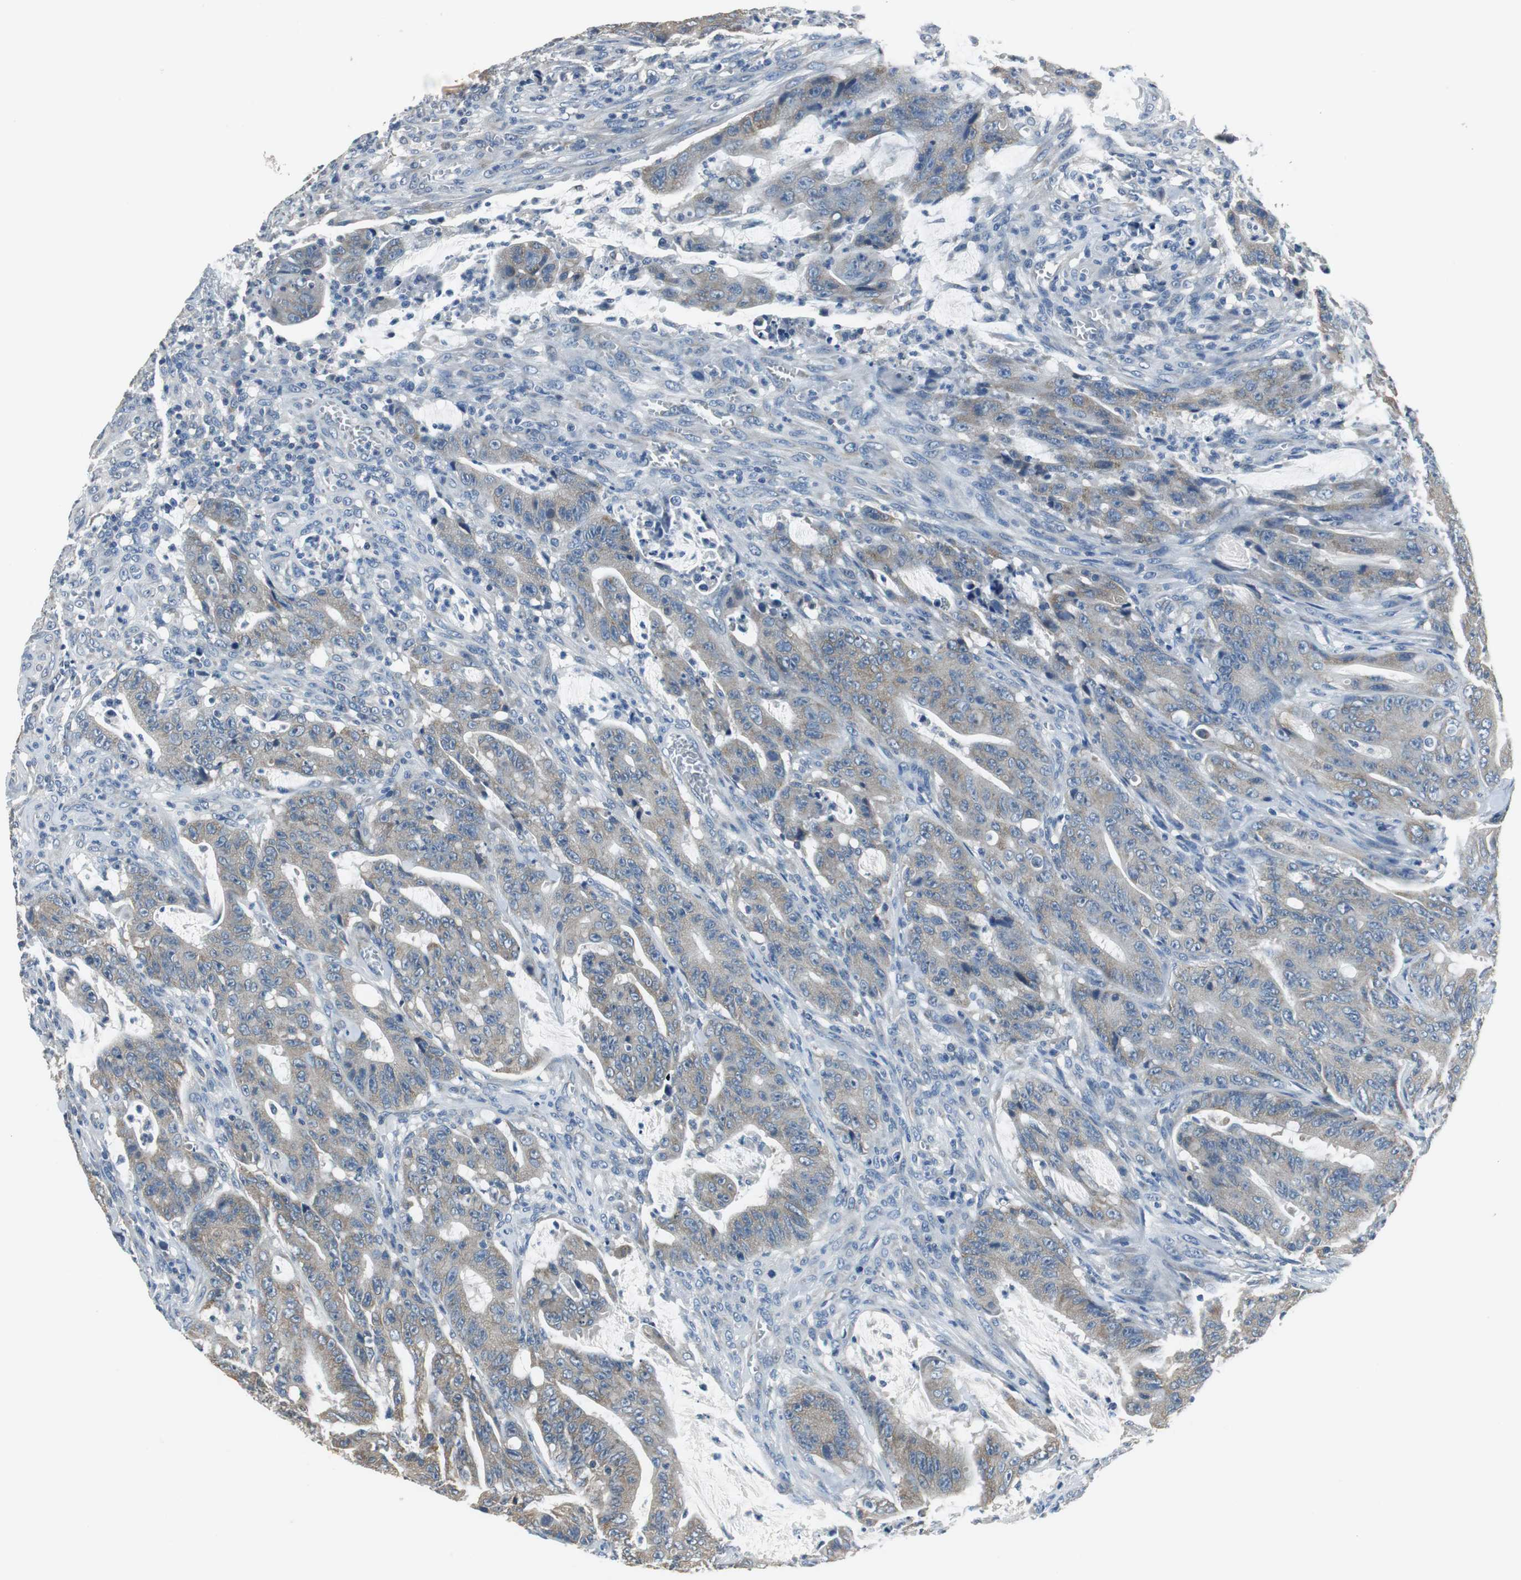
{"staining": {"intensity": "weak", "quantity": ">75%", "location": "cytoplasmic/membranous"}, "tissue": "colorectal cancer", "cell_type": "Tumor cells", "image_type": "cancer", "snomed": [{"axis": "morphology", "description": "Adenocarcinoma, NOS"}, {"axis": "topography", "description": "Colon"}], "caption": "Brown immunohistochemical staining in colorectal cancer (adenocarcinoma) demonstrates weak cytoplasmic/membranous staining in about >75% of tumor cells.", "gene": "MTIF2", "patient": {"sex": "male", "age": 45}}